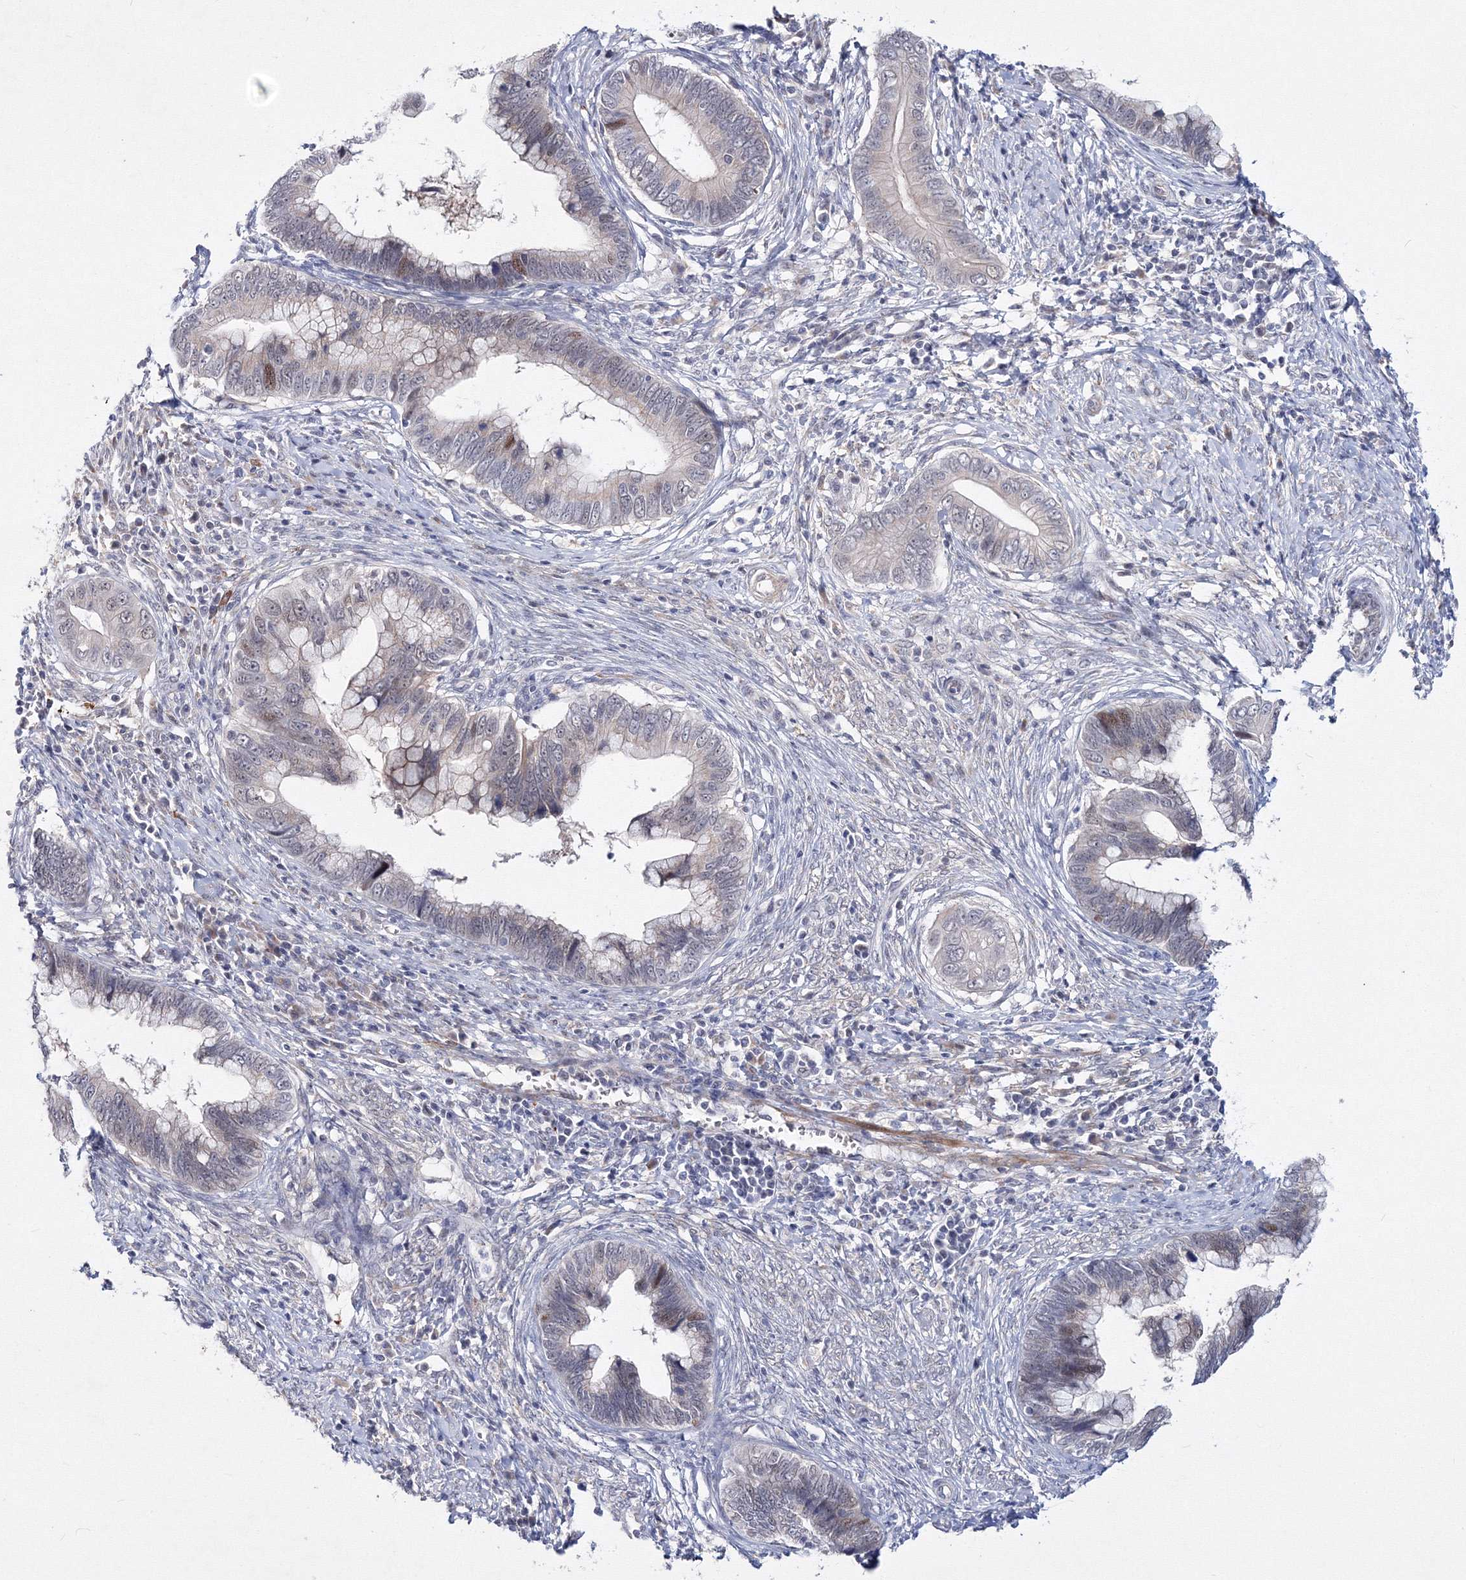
{"staining": {"intensity": "weak", "quantity": "<25%", "location": "cytoplasmic/membranous"}, "tissue": "cervical cancer", "cell_type": "Tumor cells", "image_type": "cancer", "snomed": [{"axis": "morphology", "description": "Adenocarcinoma, NOS"}, {"axis": "topography", "description": "Cervix"}], "caption": "There is no significant staining in tumor cells of cervical cancer. Nuclei are stained in blue.", "gene": "C11orf52", "patient": {"sex": "female", "age": 44}}